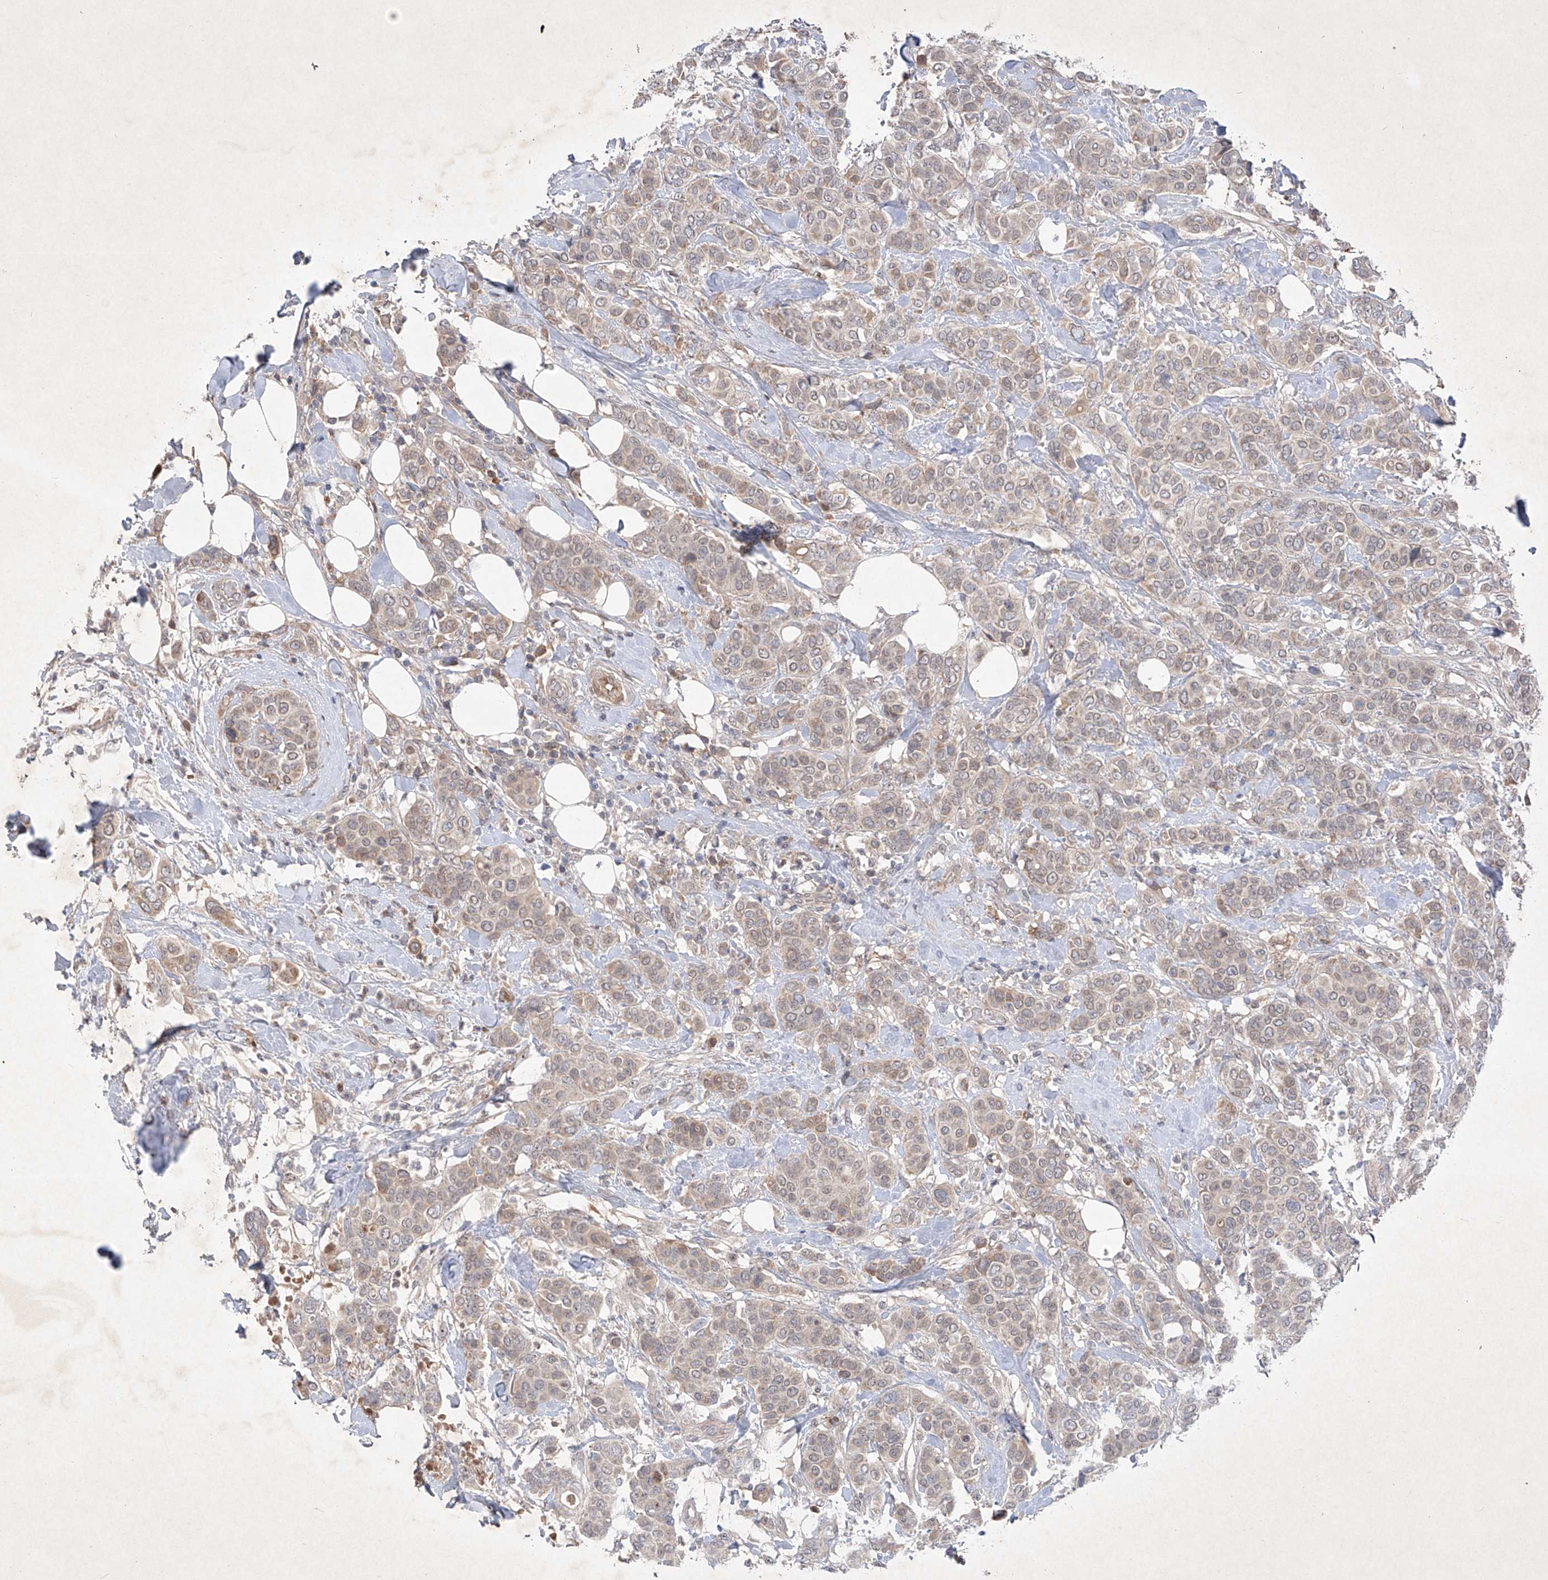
{"staining": {"intensity": "weak", "quantity": ">75%", "location": "cytoplasmic/membranous"}, "tissue": "breast cancer", "cell_type": "Tumor cells", "image_type": "cancer", "snomed": [{"axis": "morphology", "description": "Lobular carcinoma"}, {"axis": "topography", "description": "Breast"}], "caption": "Breast cancer (lobular carcinoma) was stained to show a protein in brown. There is low levels of weak cytoplasmic/membranous expression in approximately >75% of tumor cells.", "gene": "FAM135A", "patient": {"sex": "female", "age": 51}}